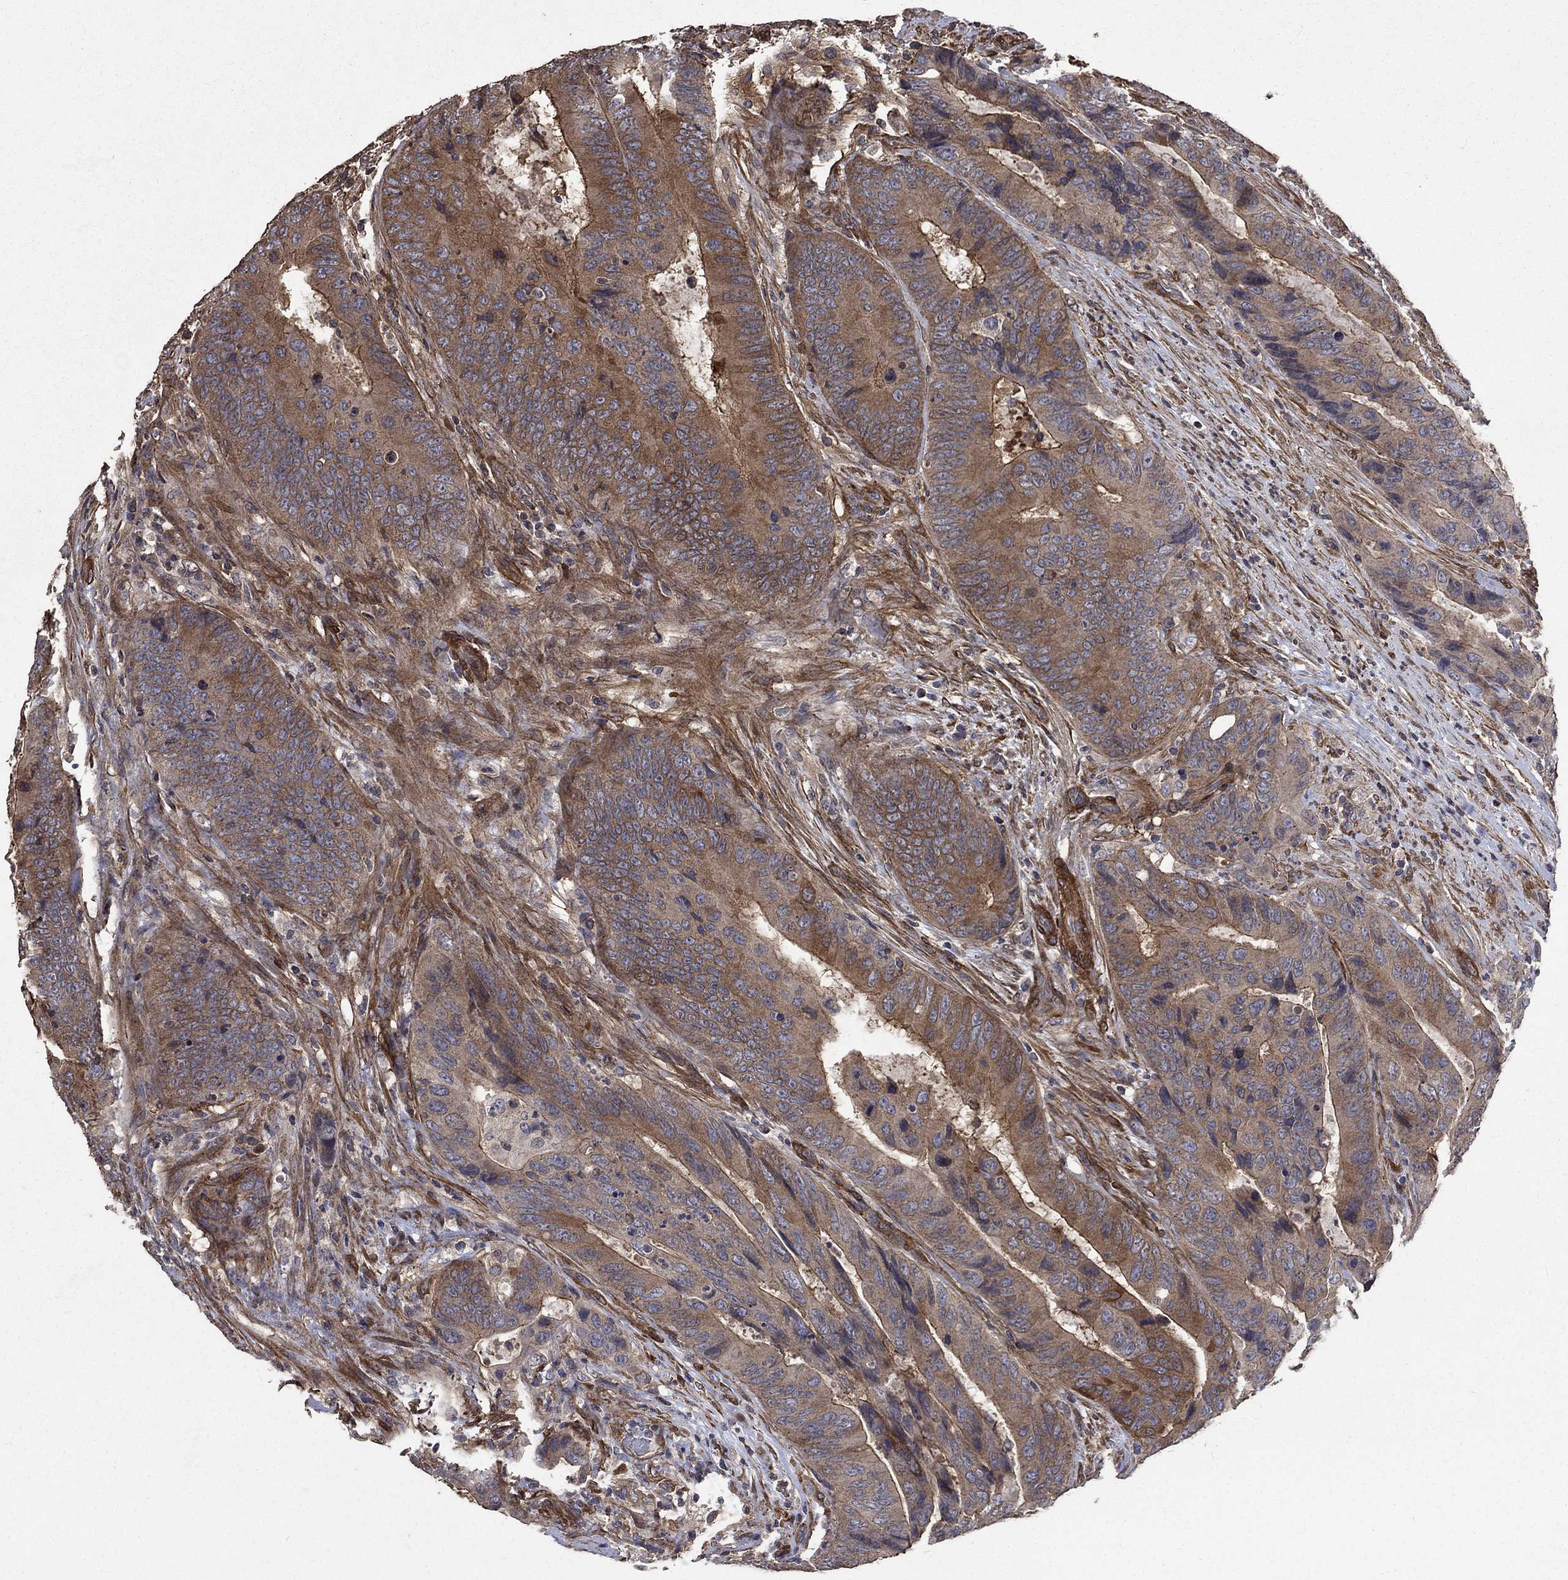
{"staining": {"intensity": "moderate", "quantity": "25%-75%", "location": "cytoplasmic/membranous"}, "tissue": "colorectal cancer", "cell_type": "Tumor cells", "image_type": "cancer", "snomed": [{"axis": "morphology", "description": "Adenocarcinoma, NOS"}, {"axis": "topography", "description": "Colon"}], "caption": "Colorectal cancer (adenocarcinoma) tissue displays moderate cytoplasmic/membranous expression in about 25%-75% of tumor cells", "gene": "PDE3A", "patient": {"sex": "female", "age": 56}}